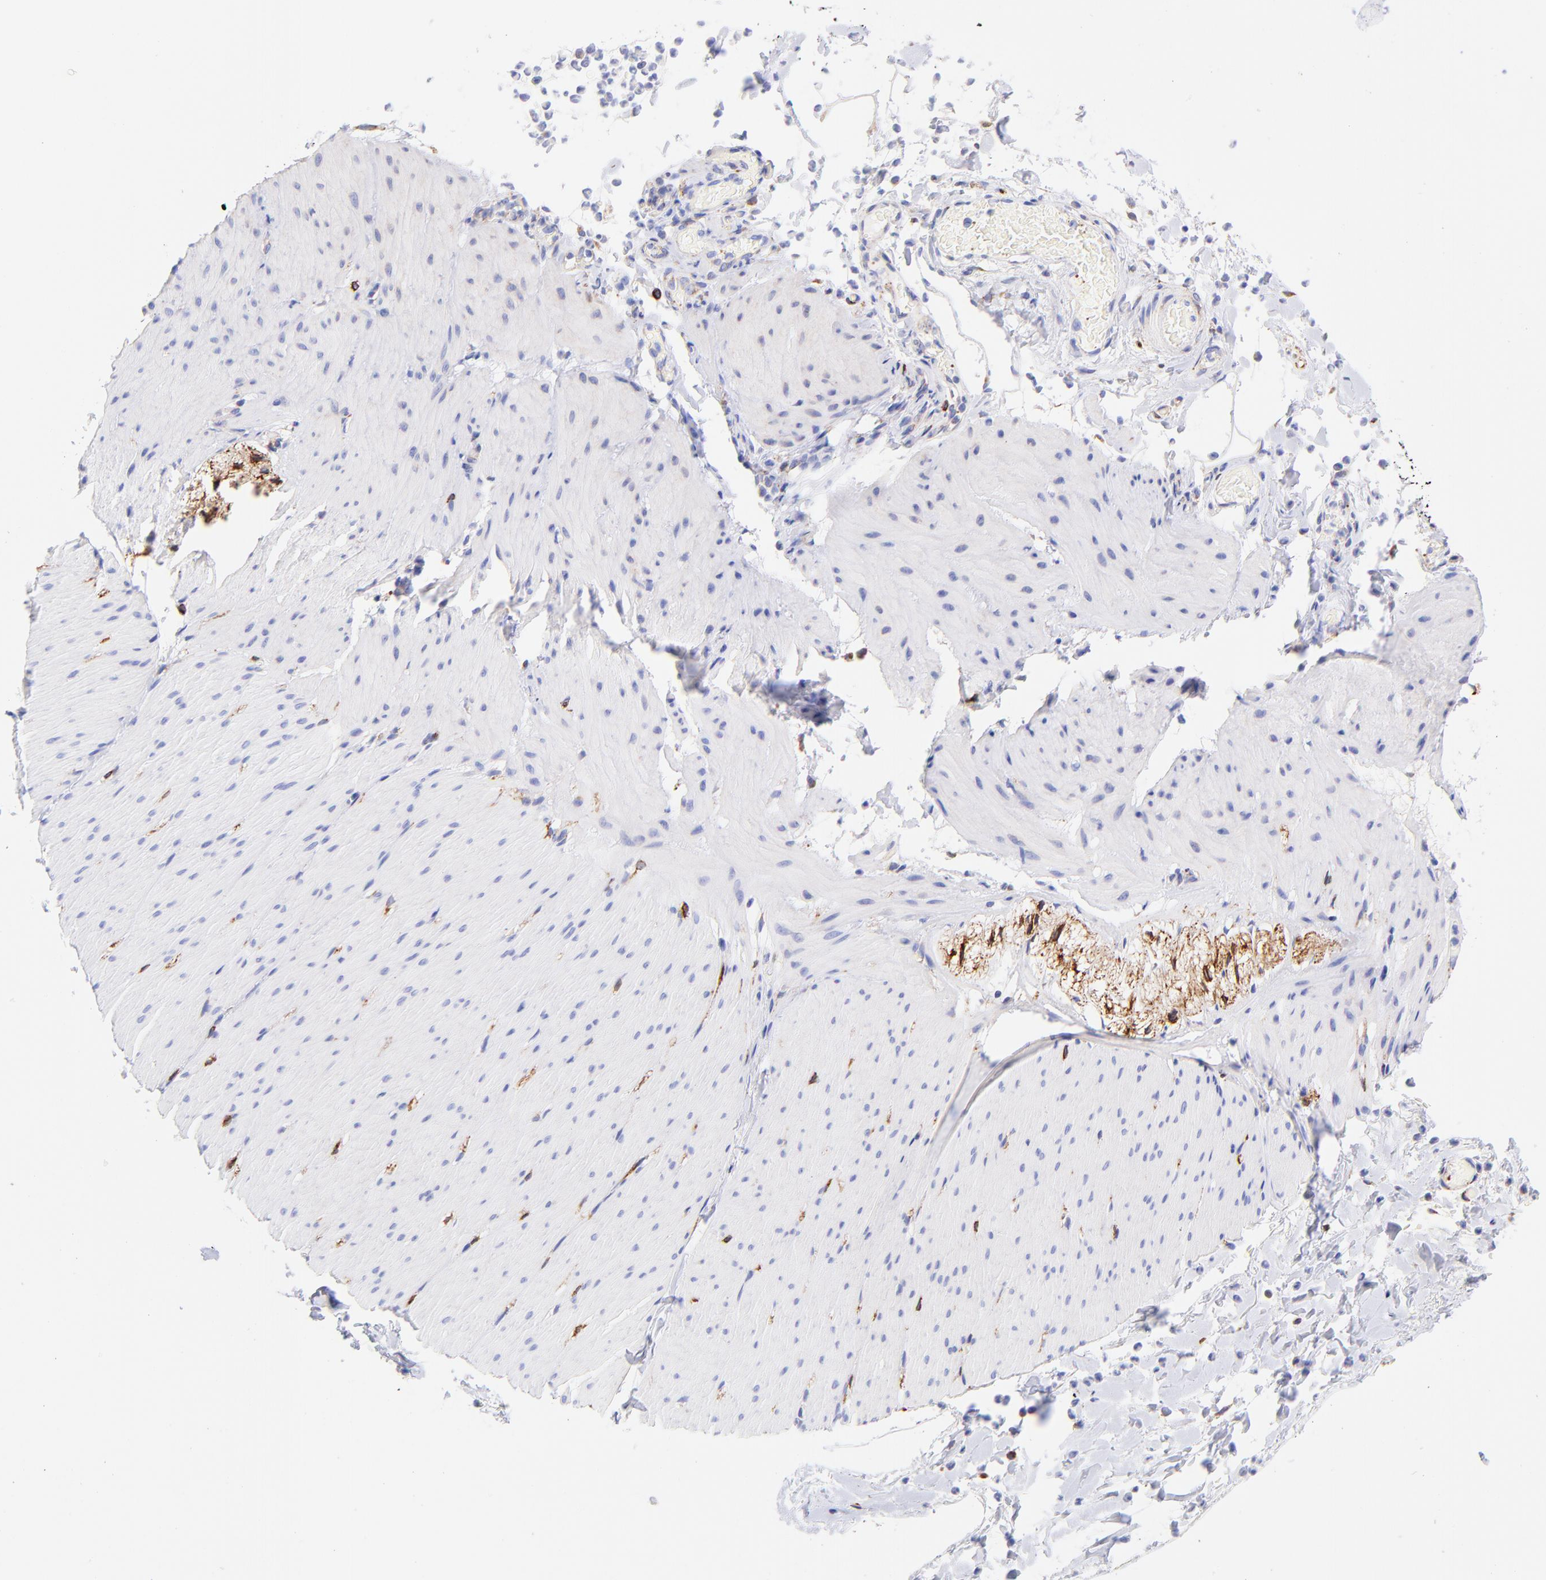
{"staining": {"intensity": "moderate", "quantity": "25%-75%", "location": "cytoplasmic/membranous"}, "tissue": "smooth muscle", "cell_type": "Smooth muscle cells", "image_type": "normal", "snomed": [{"axis": "morphology", "description": "Normal tissue, NOS"}, {"axis": "topography", "description": "Smooth muscle"}, {"axis": "topography", "description": "Colon"}], "caption": "Protein staining of unremarkable smooth muscle reveals moderate cytoplasmic/membranous positivity in approximately 25%-75% of smooth muscle cells.", "gene": "SPARC", "patient": {"sex": "male", "age": 67}}